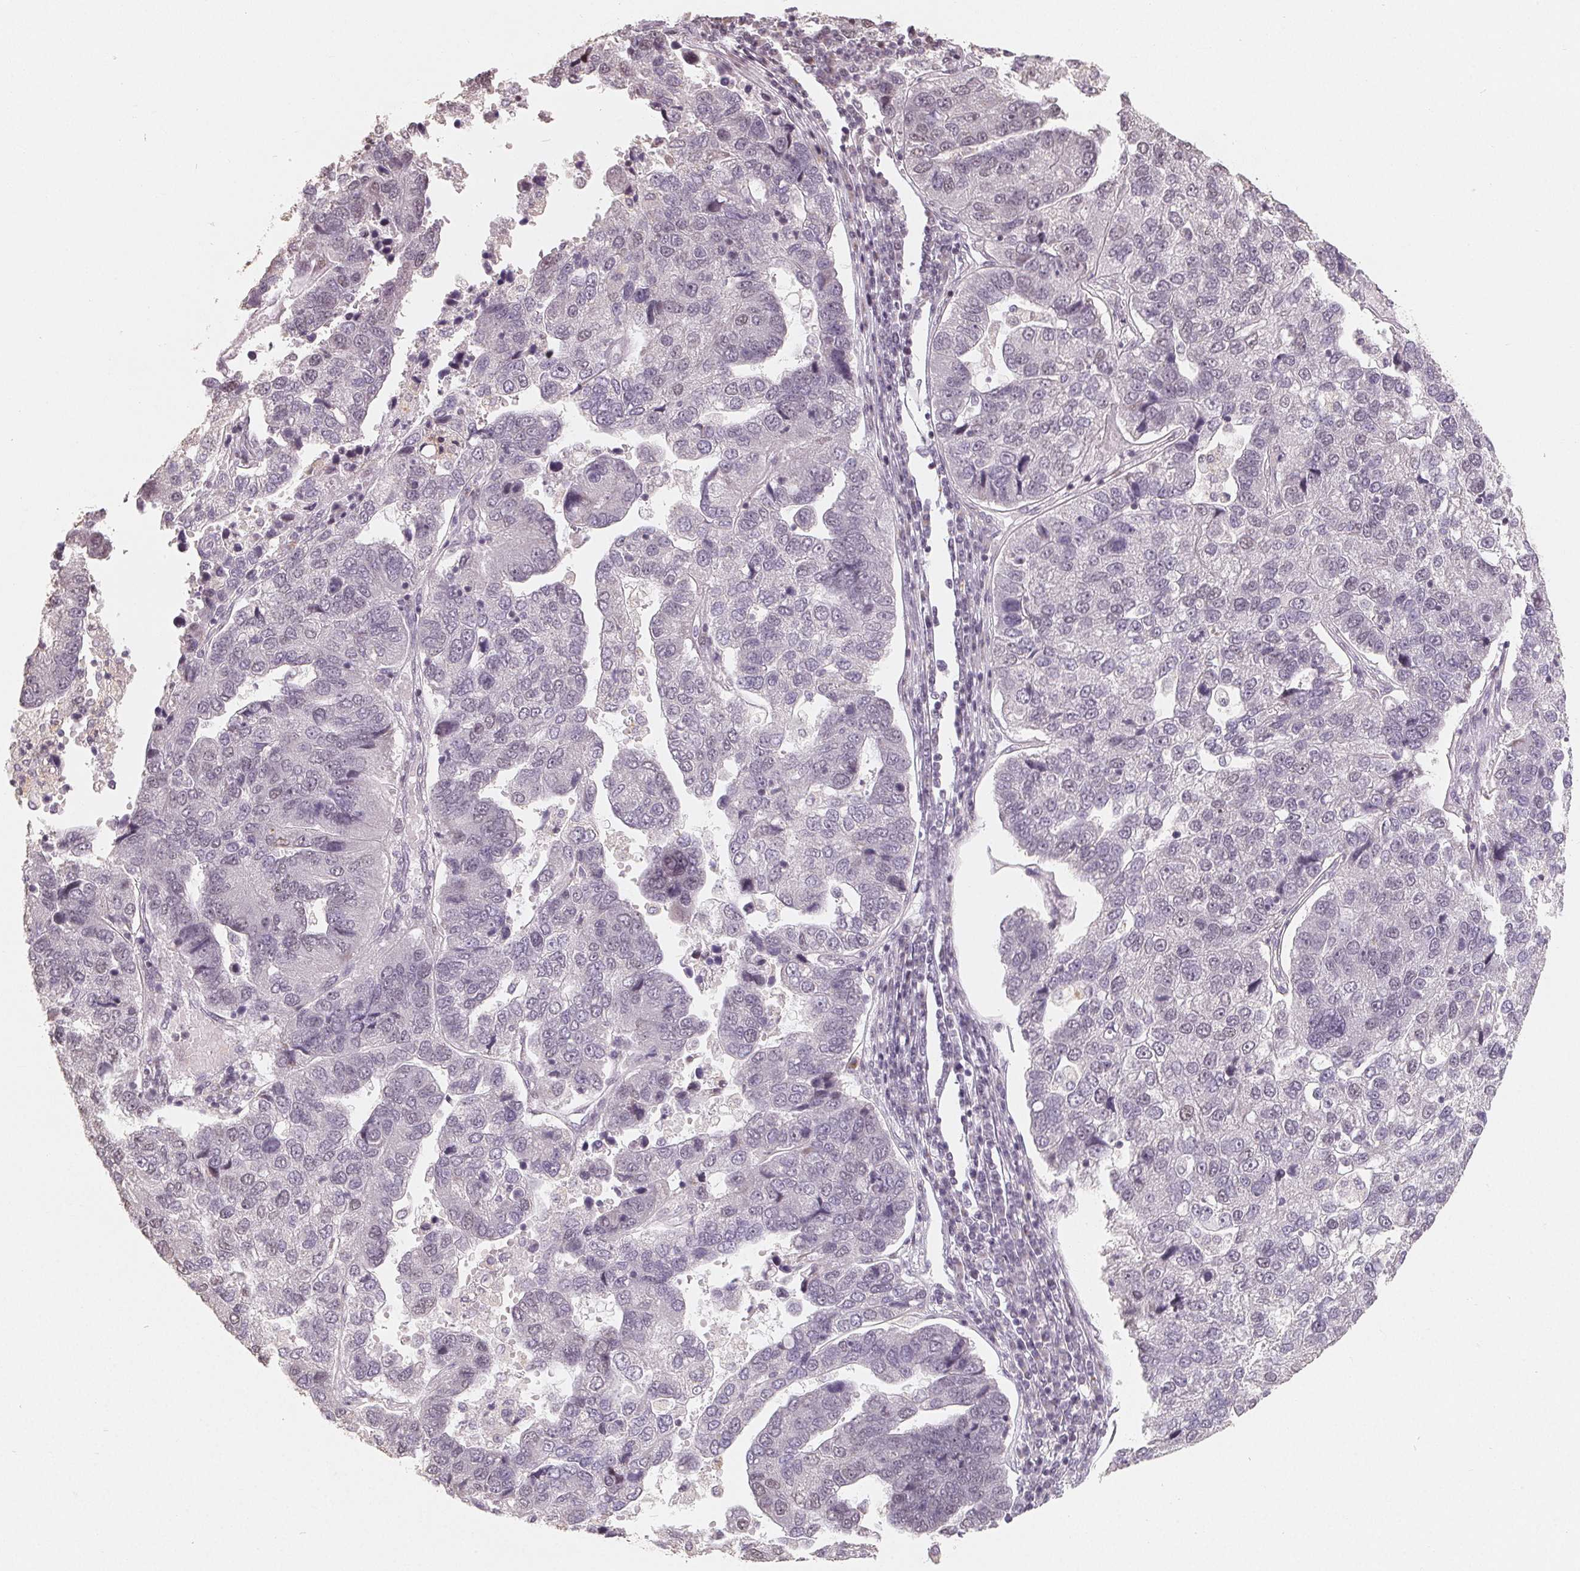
{"staining": {"intensity": "negative", "quantity": "none", "location": "none"}, "tissue": "pancreatic cancer", "cell_type": "Tumor cells", "image_type": "cancer", "snomed": [{"axis": "morphology", "description": "Adenocarcinoma, NOS"}, {"axis": "topography", "description": "Pancreas"}], "caption": "This micrograph is of adenocarcinoma (pancreatic) stained with immunohistochemistry to label a protein in brown with the nuclei are counter-stained blue. There is no staining in tumor cells. (Brightfield microscopy of DAB immunohistochemistry (IHC) at high magnification).", "gene": "CCDC138", "patient": {"sex": "female", "age": 61}}